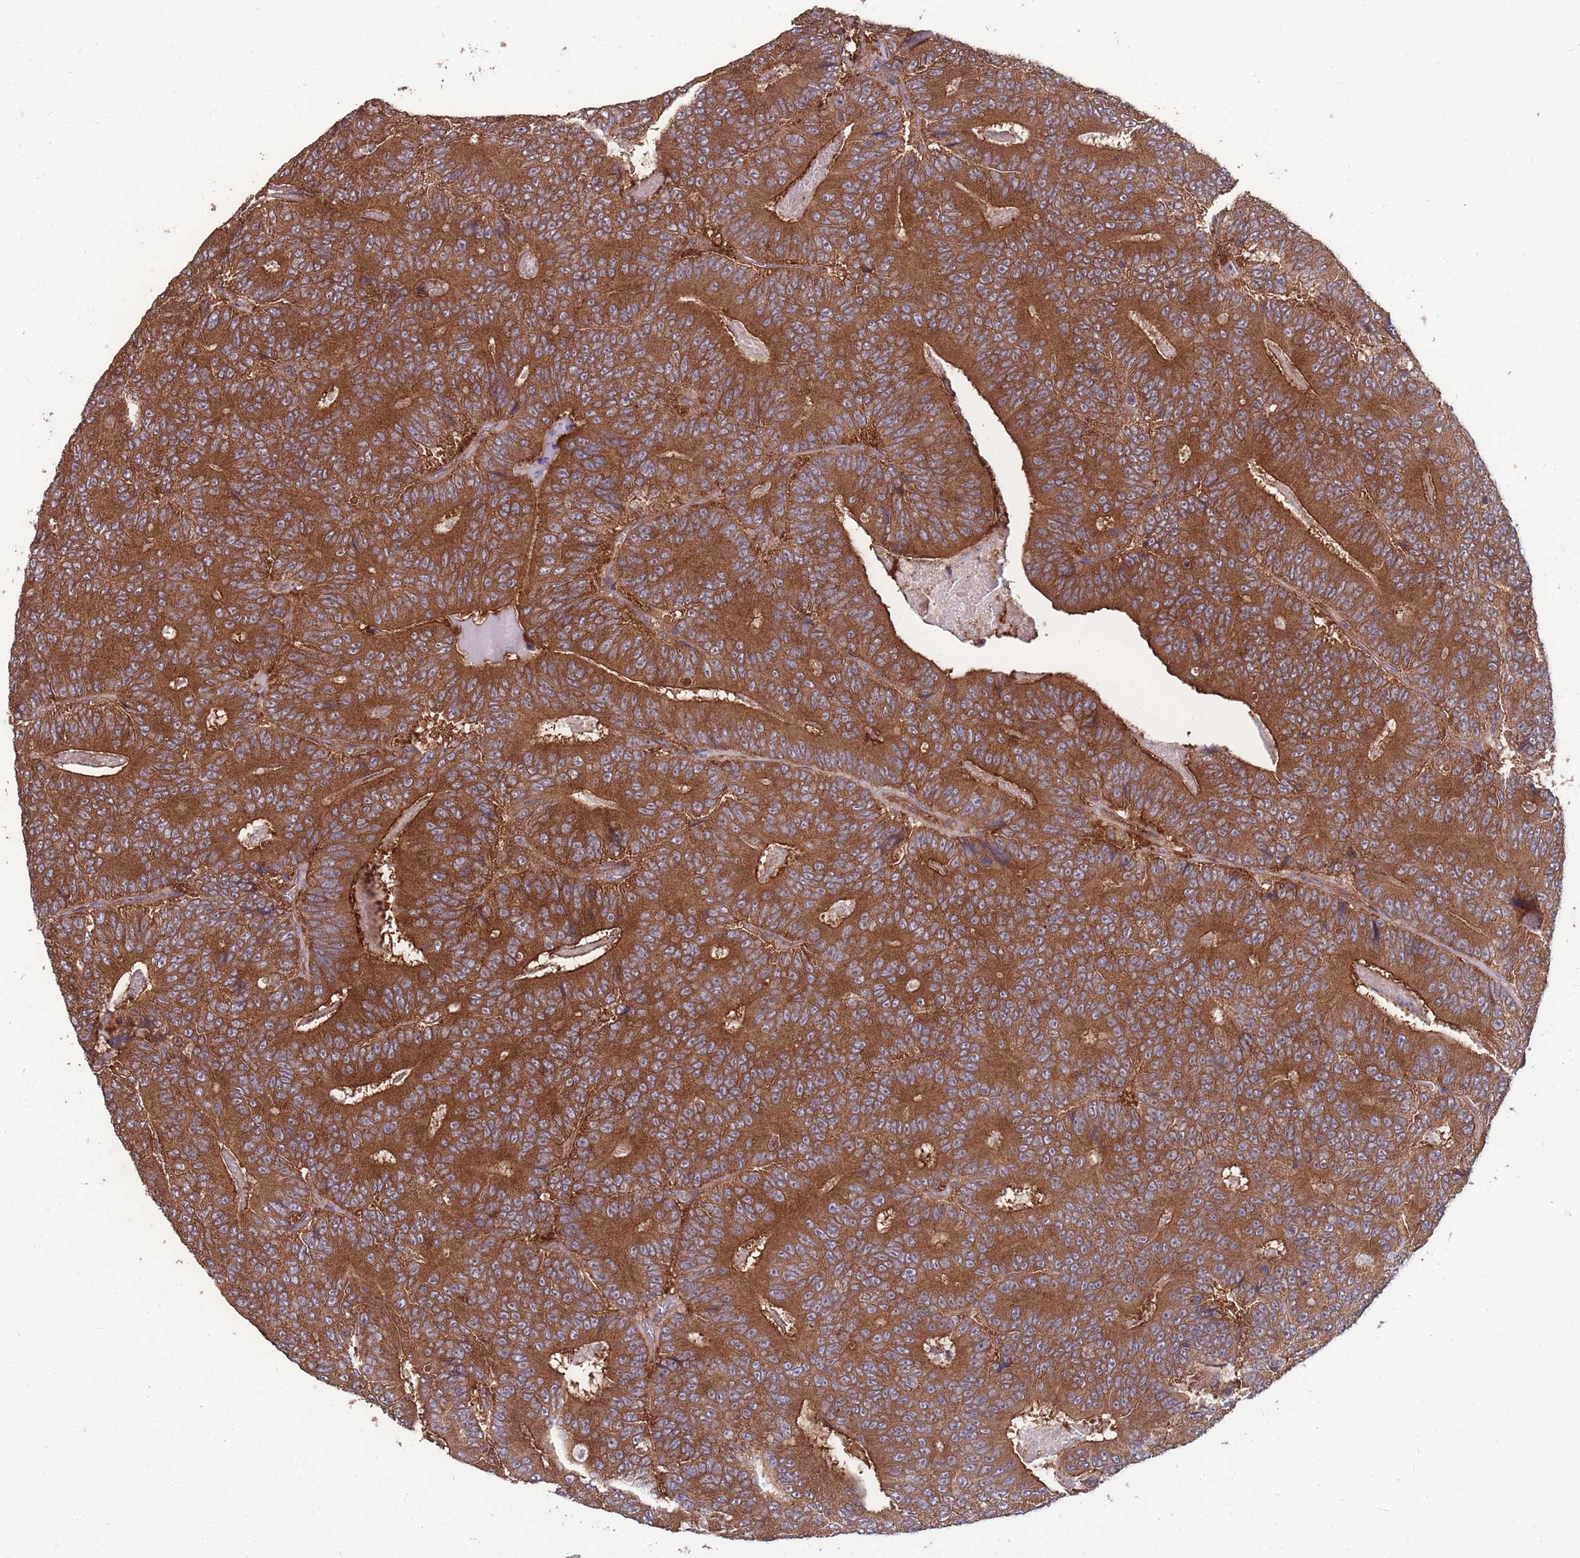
{"staining": {"intensity": "strong", "quantity": ">75%", "location": "cytoplasmic/membranous"}, "tissue": "colorectal cancer", "cell_type": "Tumor cells", "image_type": "cancer", "snomed": [{"axis": "morphology", "description": "Adenocarcinoma, NOS"}, {"axis": "topography", "description": "Colon"}], "caption": "Colorectal cancer (adenocarcinoma) stained for a protein demonstrates strong cytoplasmic/membranous positivity in tumor cells.", "gene": "ZPR1", "patient": {"sex": "male", "age": 83}}